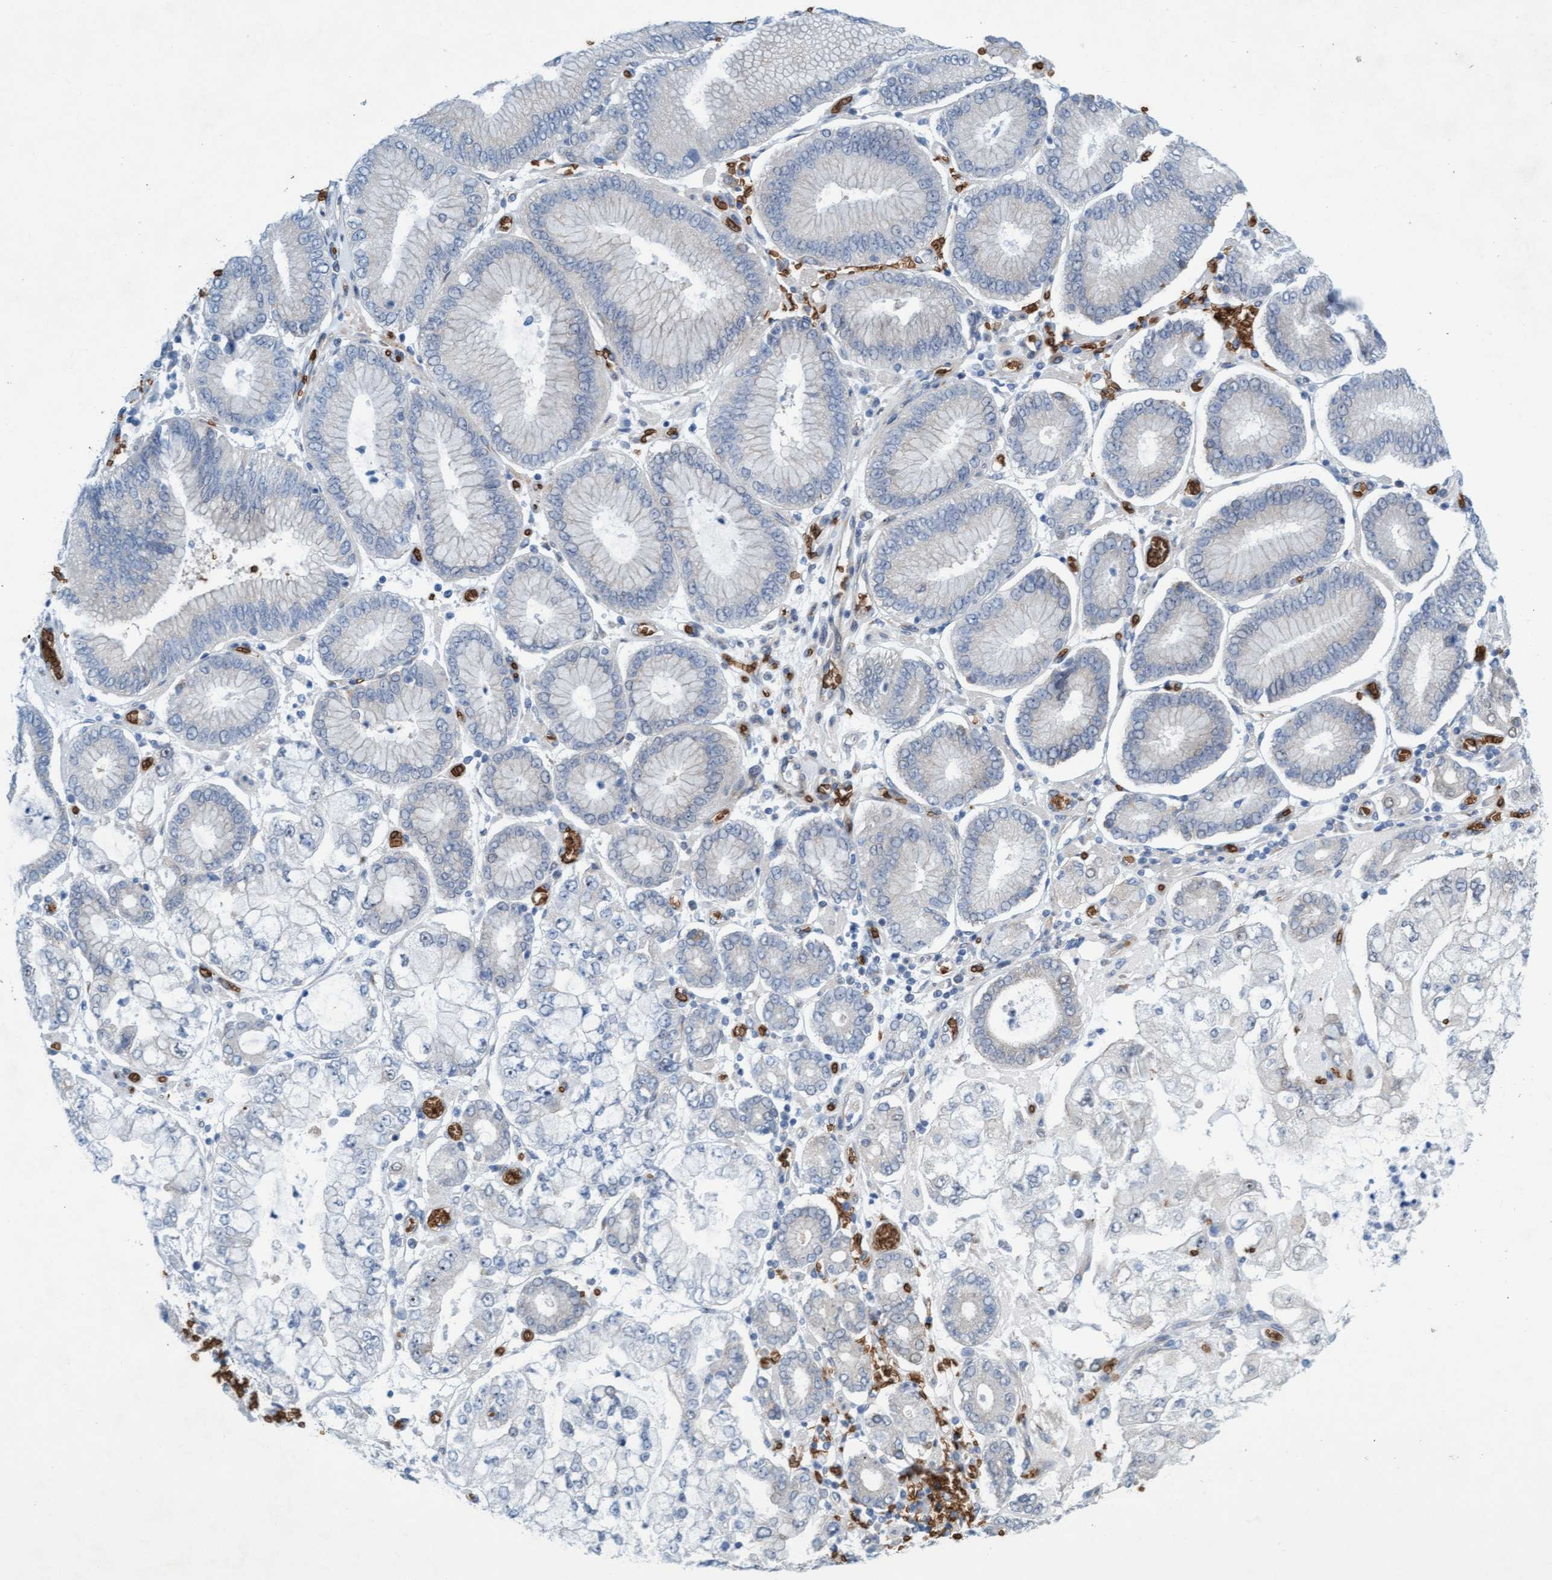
{"staining": {"intensity": "negative", "quantity": "none", "location": "none"}, "tissue": "stomach cancer", "cell_type": "Tumor cells", "image_type": "cancer", "snomed": [{"axis": "morphology", "description": "Adenocarcinoma, NOS"}, {"axis": "topography", "description": "Stomach"}], "caption": "There is no significant positivity in tumor cells of stomach cancer. Nuclei are stained in blue.", "gene": "SPEM2", "patient": {"sex": "male", "age": 76}}